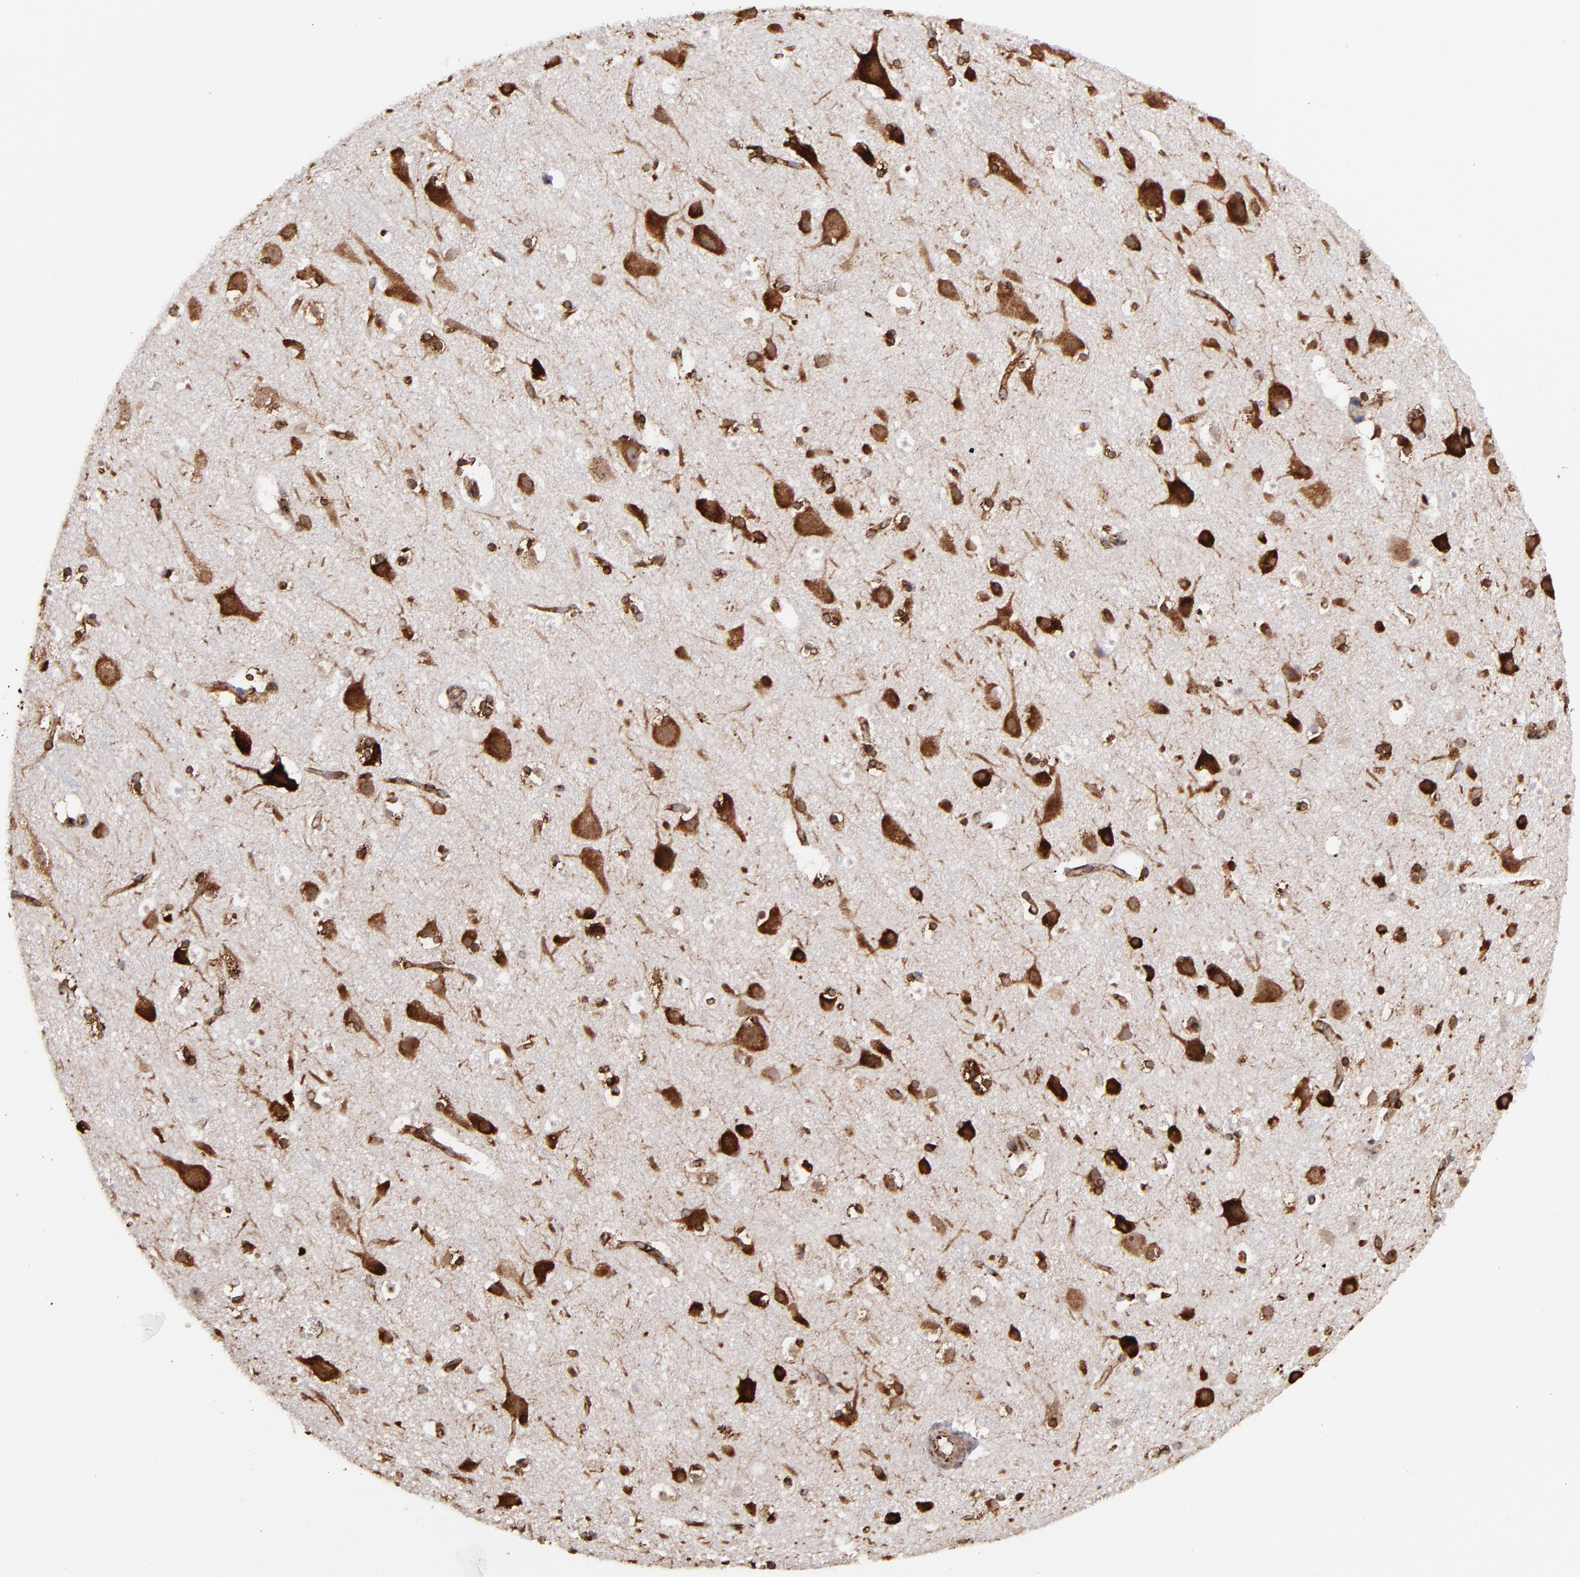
{"staining": {"intensity": "strong", "quantity": ">75%", "location": "cytoplasmic/membranous"}, "tissue": "cerebral cortex", "cell_type": "Endothelial cells", "image_type": "normal", "snomed": [{"axis": "morphology", "description": "Normal tissue, NOS"}, {"axis": "topography", "description": "Cerebral cortex"}], "caption": "Protein expression analysis of normal human cerebral cortex reveals strong cytoplasmic/membranous staining in approximately >75% of endothelial cells. (Brightfield microscopy of DAB IHC at high magnification).", "gene": "KTN1", "patient": {"sex": "male", "age": 45}}